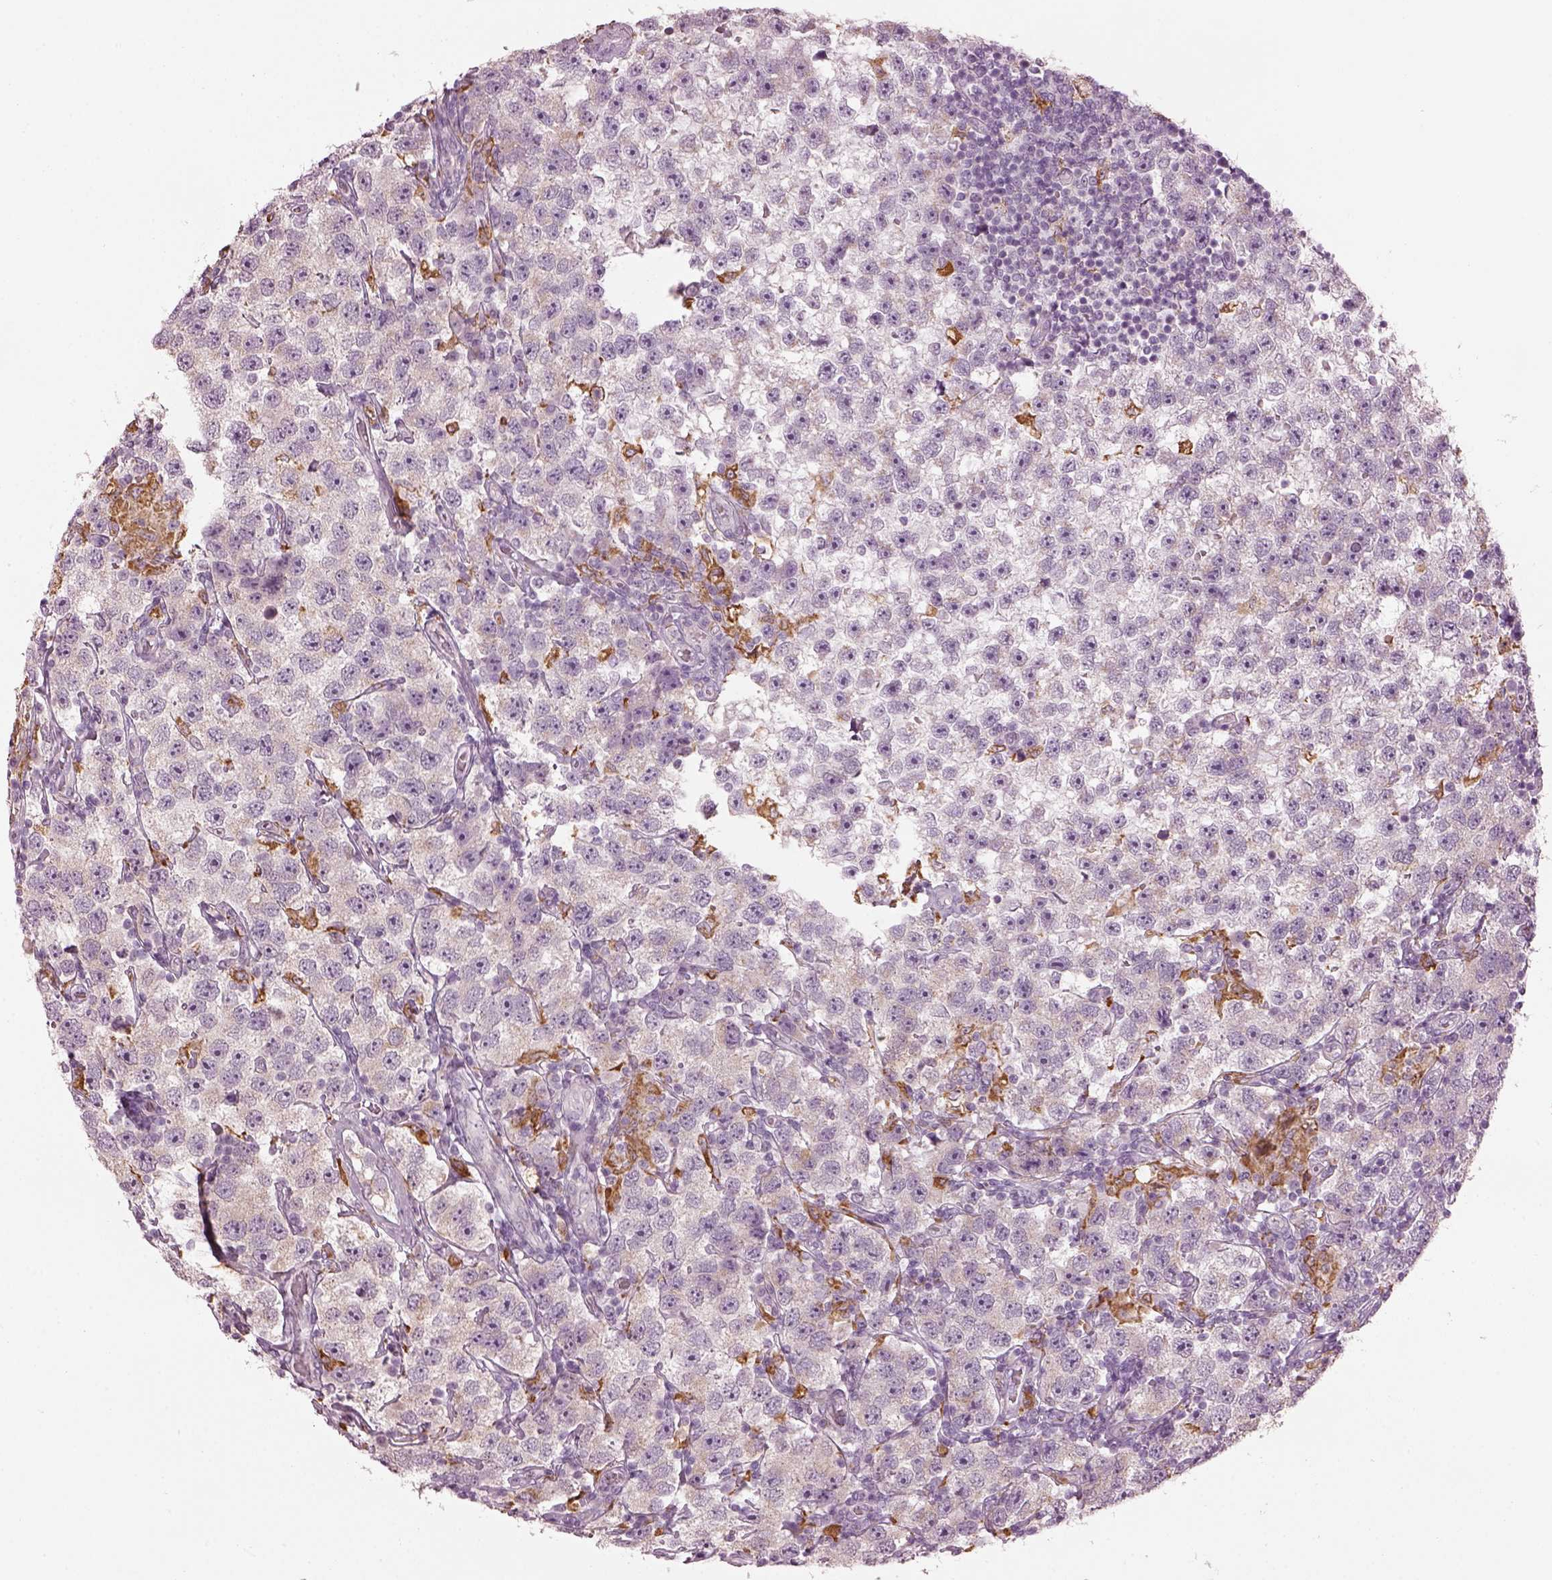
{"staining": {"intensity": "negative", "quantity": "none", "location": "none"}, "tissue": "testis cancer", "cell_type": "Tumor cells", "image_type": "cancer", "snomed": [{"axis": "morphology", "description": "Seminoma, NOS"}, {"axis": "topography", "description": "Testis"}], "caption": "There is no significant positivity in tumor cells of testis seminoma.", "gene": "TMEM231", "patient": {"sex": "male", "age": 26}}